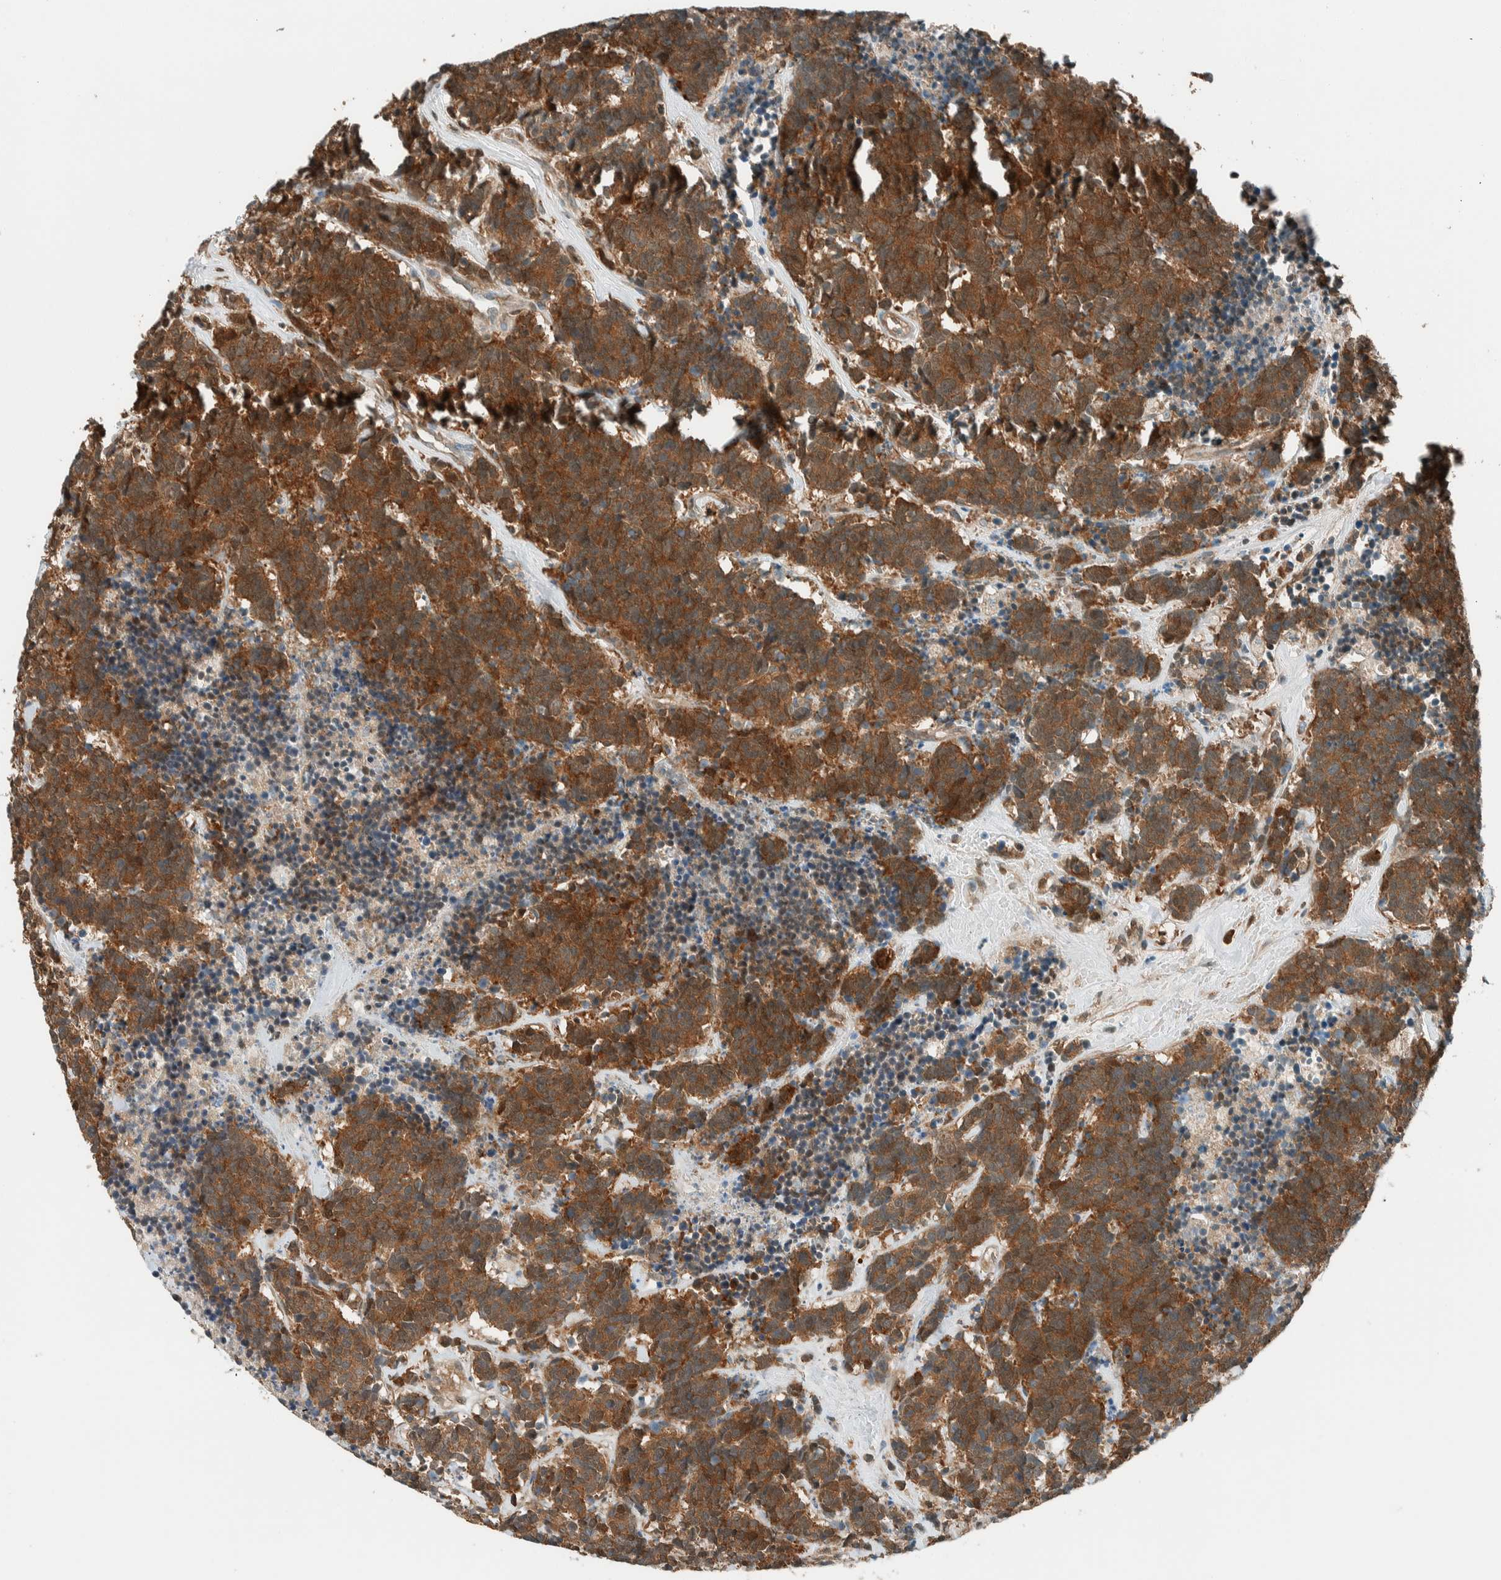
{"staining": {"intensity": "strong", "quantity": ">75%", "location": "cytoplasmic/membranous"}, "tissue": "carcinoid", "cell_type": "Tumor cells", "image_type": "cancer", "snomed": [{"axis": "morphology", "description": "Carcinoma, NOS"}, {"axis": "morphology", "description": "Carcinoid, malignant, NOS"}, {"axis": "topography", "description": "Urinary bladder"}], "caption": "Approximately >75% of tumor cells in human malignant carcinoid exhibit strong cytoplasmic/membranous protein expression as visualized by brown immunohistochemical staining.", "gene": "NXN", "patient": {"sex": "male", "age": 57}}